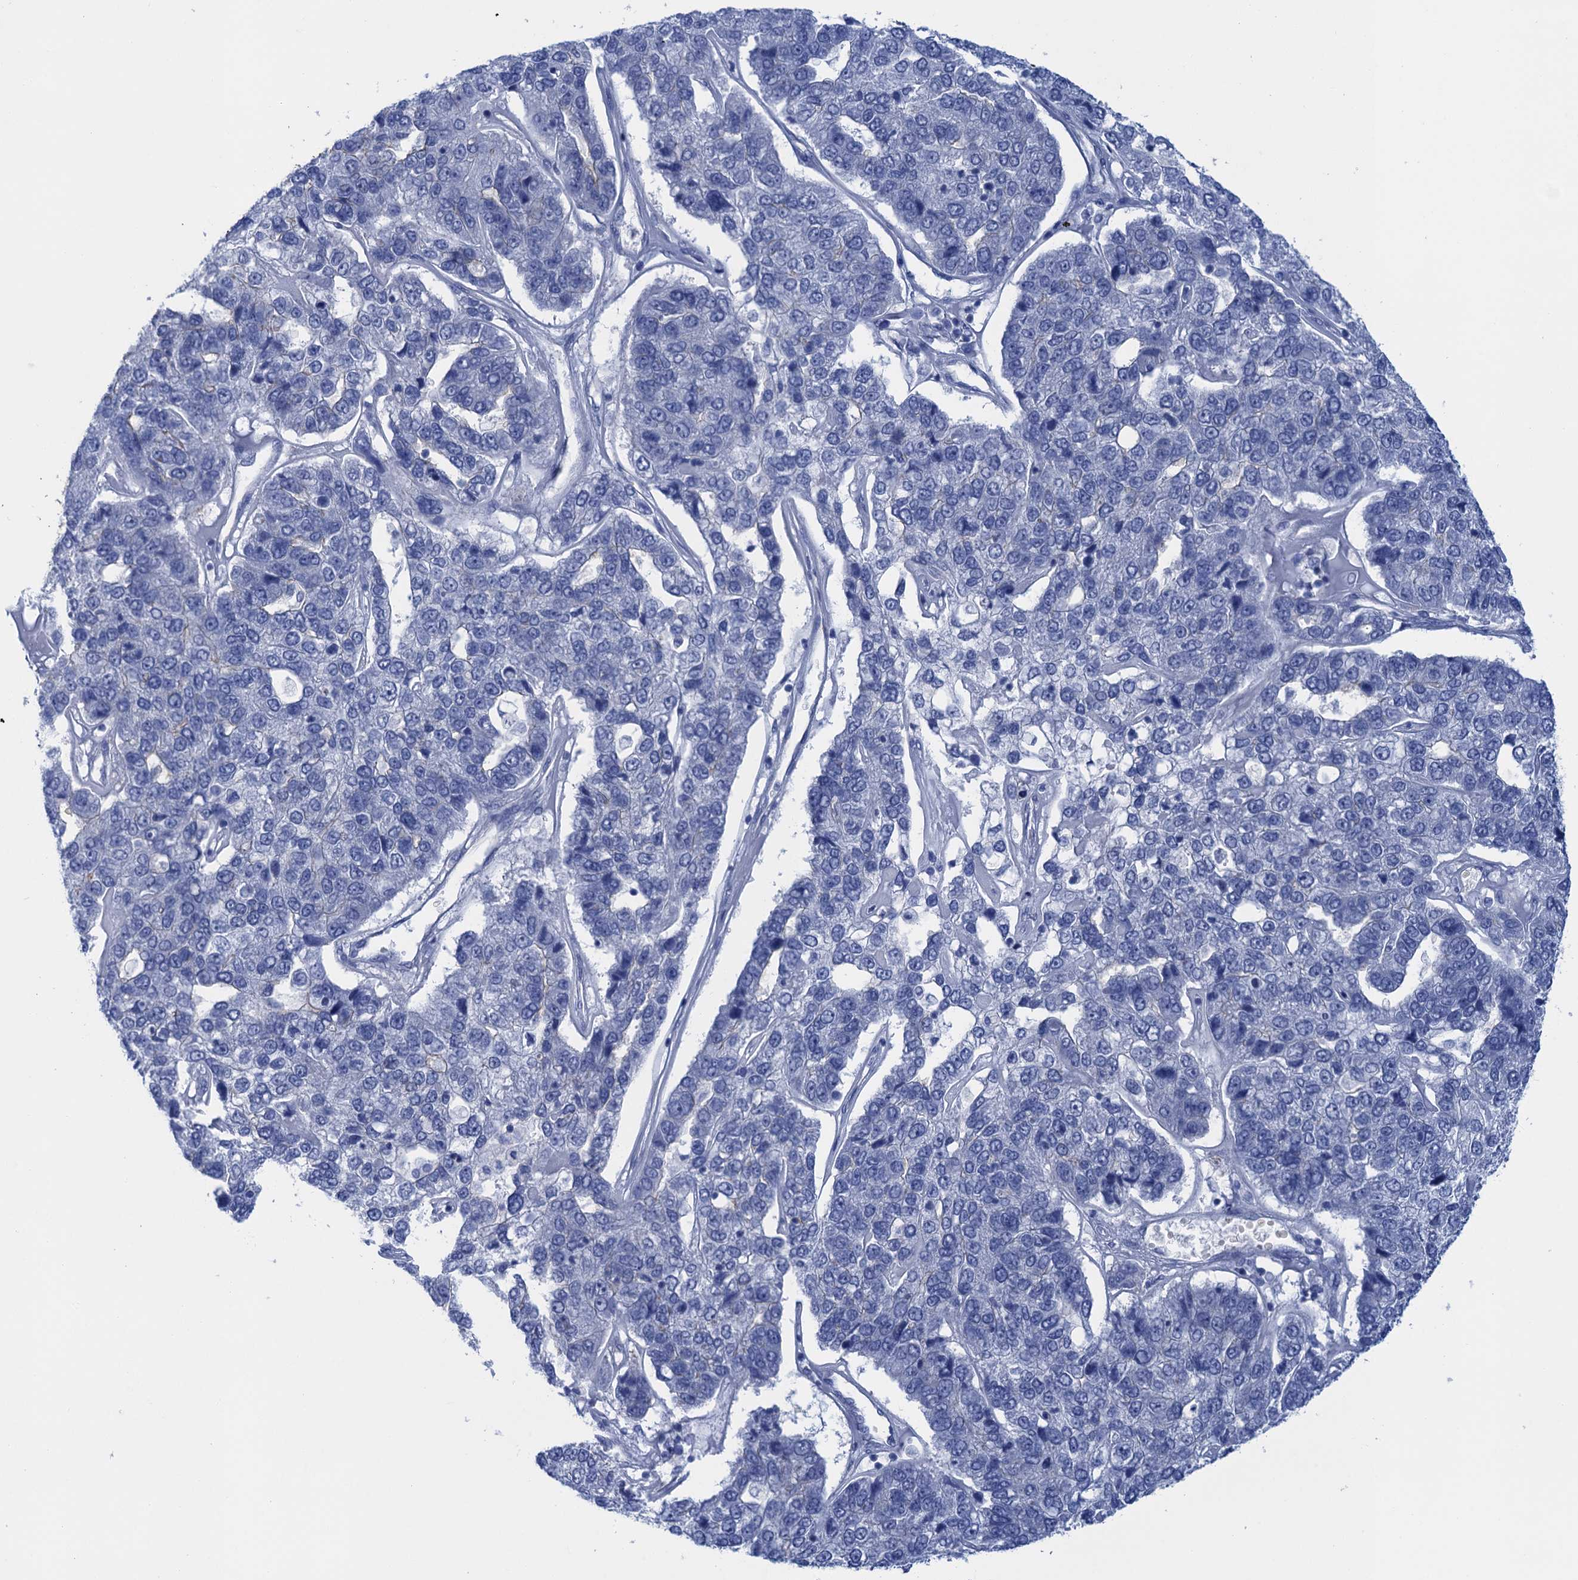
{"staining": {"intensity": "negative", "quantity": "none", "location": "none"}, "tissue": "pancreatic cancer", "cell_type": "Tumor cells", "image_type": "cancer", "snomed": [{"axis": "morphology", "description": "Adenocarcinoma, NOS"}, {"axis": "topography", "description": "Pancreas"}], "caption": "IHC of human pancreatic adenocarcinoma reveals no staining in tumor cells.", "gene": "CALML5", "patient": {"sex": "female", "age": 61}}